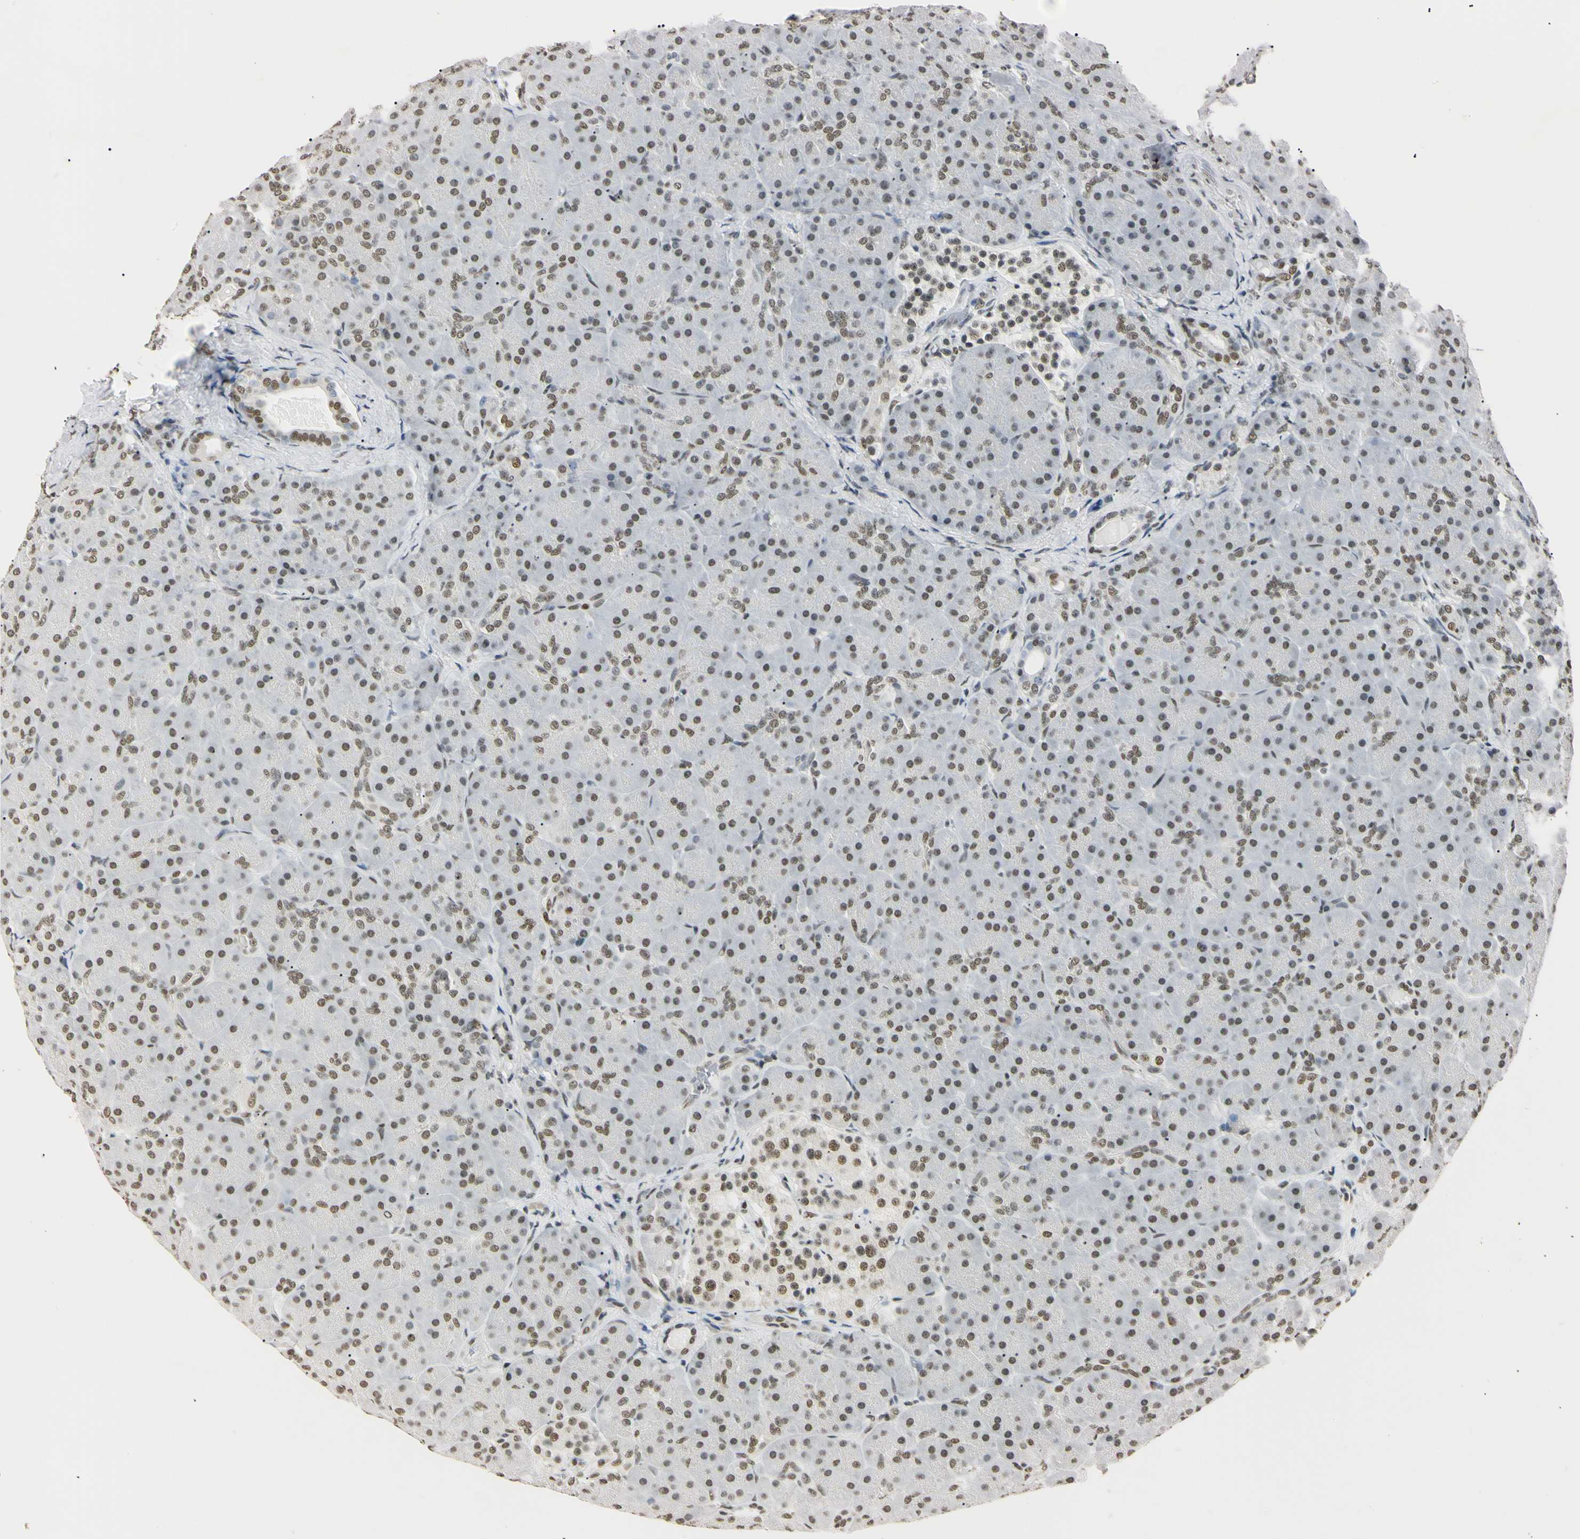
{"staining": {"intensity": "moderate", "quantity": ">75%", "location": "nuclear"}, "tissue": "pancreas", "cell_type": "Exocrine glandular cells", "image_type": "normal", "snomed": [{"axis": "morphology", "description": "Normal tissue, NOS"}, {"axis": "topography", "description": "Pancreas"}], "caption": "A medium amount of moderate nuclear positivity is appreciated in approximately >75% of exocrine glandular cells in unremarkable pancreas. The staining is performed using DAB brown chromogen to label protein expression. The nuclei are counter-stained blue using hematoxylin.", "gene": "SMARCA5", "patient": {"sex": "male", "age": 66}}